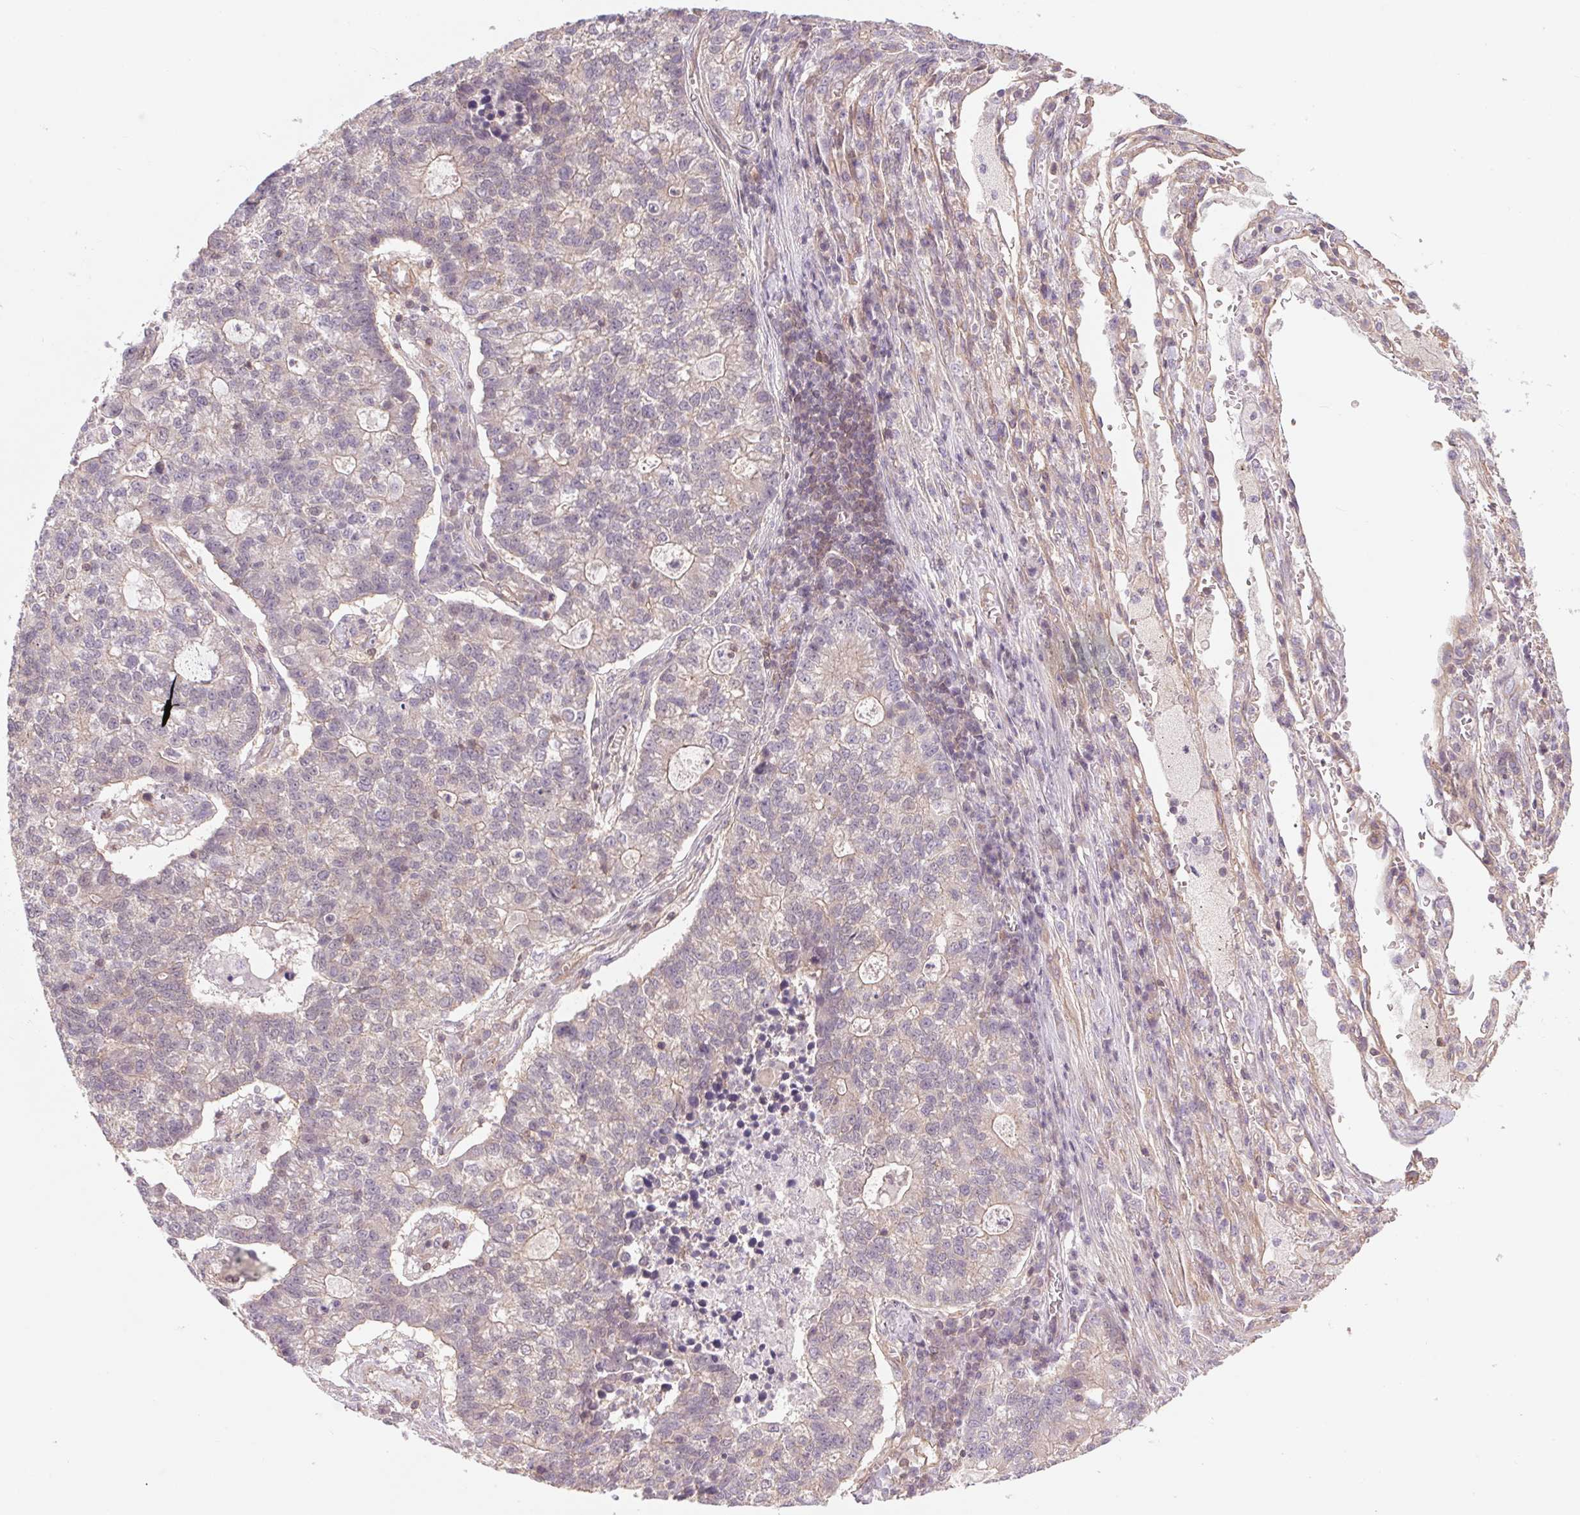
{"staining": {"intensity": "negative", "quantity": "none", "location": "none"}, "tissue": "lung cancer", "cell_type": "Tumor cells", "image_type": "cancer", "snomed": [{"axis": "morphology", "description": "Adenocarcinoma, NOS"}, {"axis": "topography", "description": "Lung"}], "caption": "Immunohistochemistry image of adenocarcinoma (lung) stained for a protein (brown), which demonstrates no staining in tumor cells.", "gene": "SH3RF2", "patient": {"sex": "male", "age": 57}}